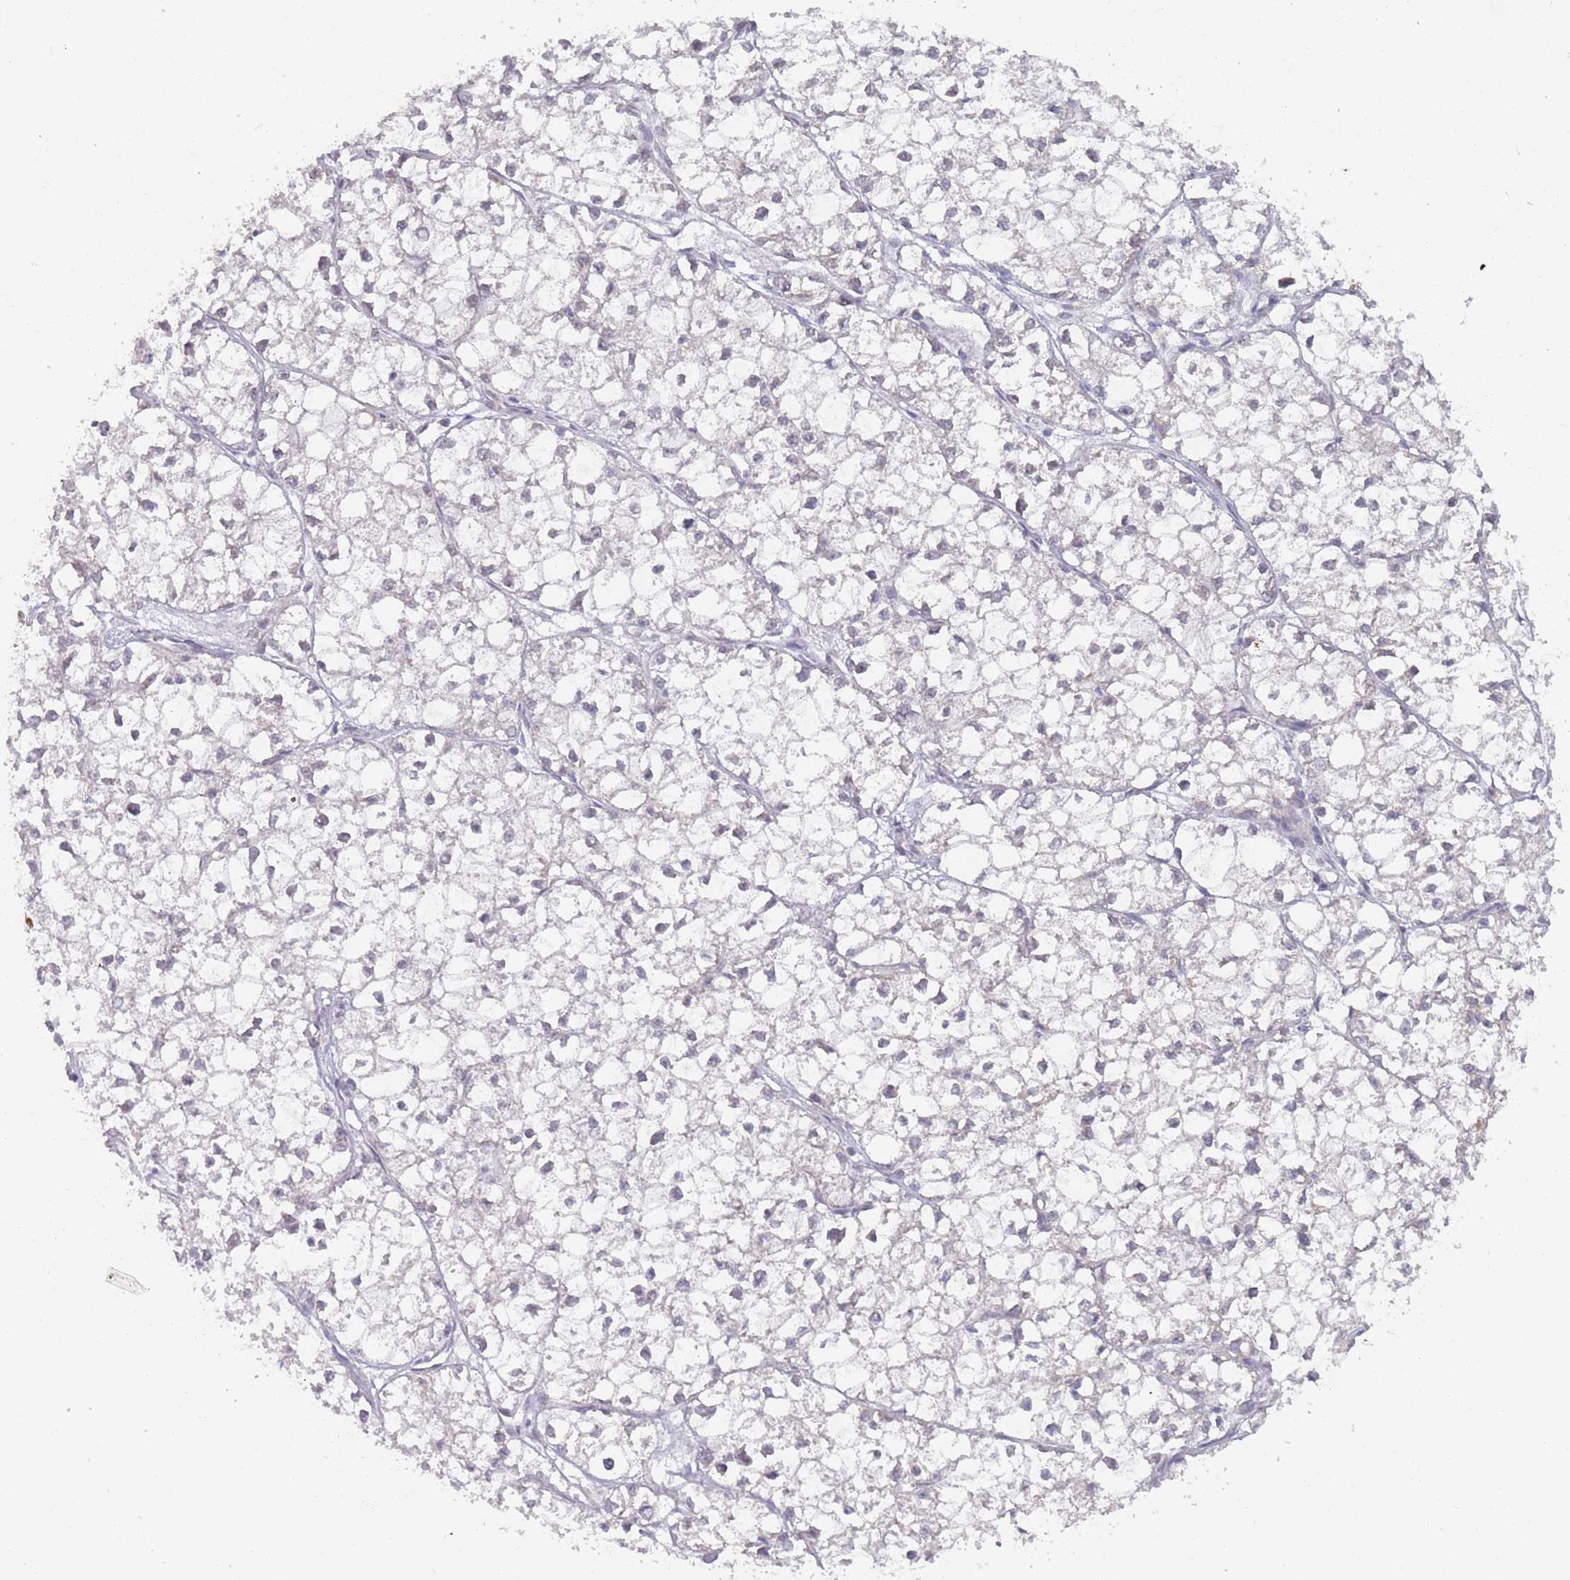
{"staining": {"intensity": "negative", "quantity": "none", "location": "none"}, "tissue": "liver cancer", "cell_type": "Tumor cells", "image_type": "cancer", "snomed": [{"axis": "morphology", "description": "Carcinoma, Hepatocellular, NOS"}, {"axis": "topography", "description": "Liver"}], "caption": "The photomicrograph reveals no significant positivity in tumor cells of liver cancer (hepatocellular carcinoma).", "gene": "UQCC3", "patient": {"sex": "female", "age": 43}}